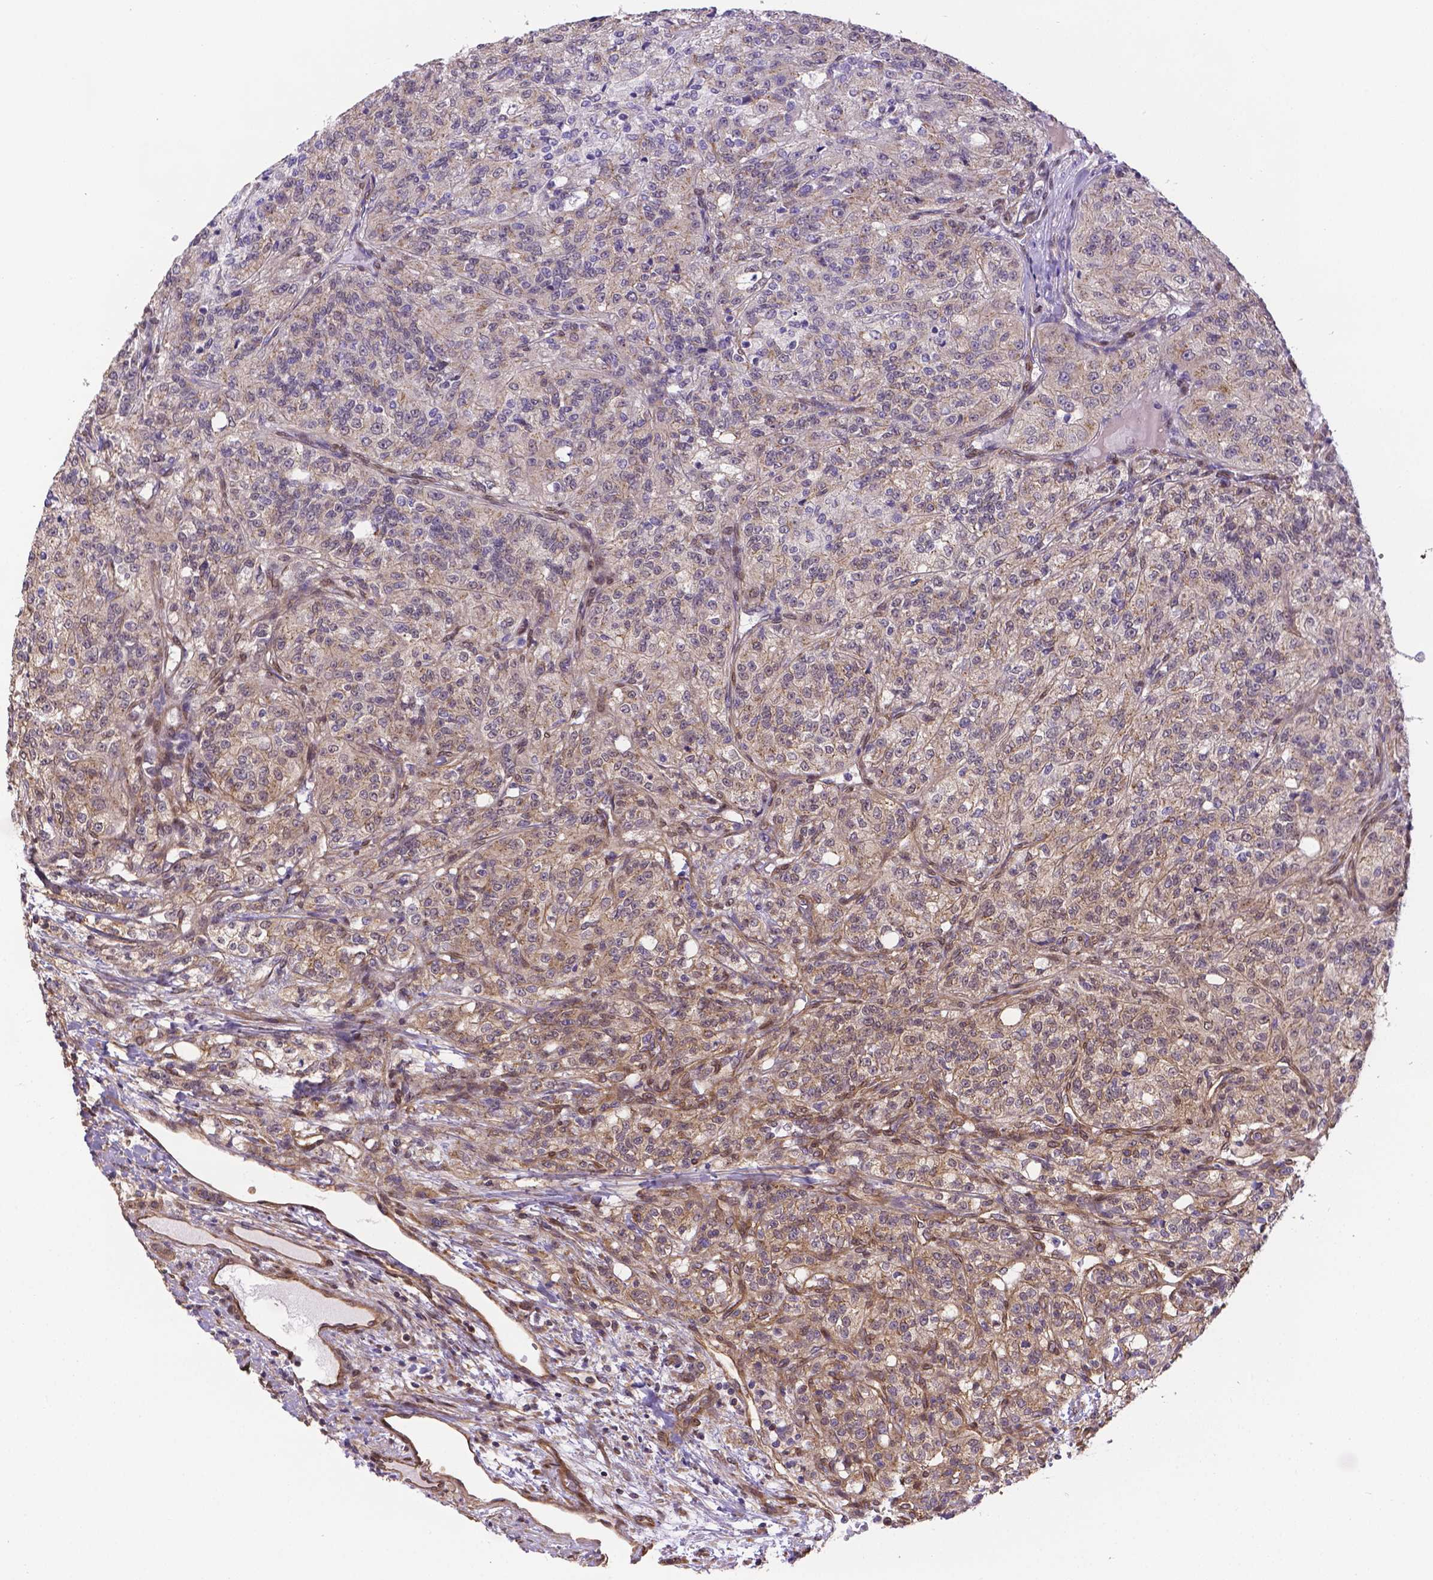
{"staining": {"intensity": "weak", "quantity": ">75%", "location": "cytoplasmic/membranous"}, "tissue": "renal cancer", "cell_type": "Tumor cells", "image_type": "cancer", "snomed": [{"axis": "morphology", "description": "Adenocarcinoma, NOS"}, {"axis": "topography", "description": "Kidney"}], "caption": "IHC micrograph of neoplastic tissue: renal adenocarcinoma stained using immunohistochemistry (IHC) reveals low levels of weak protein expression localized specifically in the cytoplasmic/membranous of tumor cells, appearing as a cytoplasmic/membranous brown color.", "gene": "YAP1", "patient": {"sex": "female", "age": 63}}